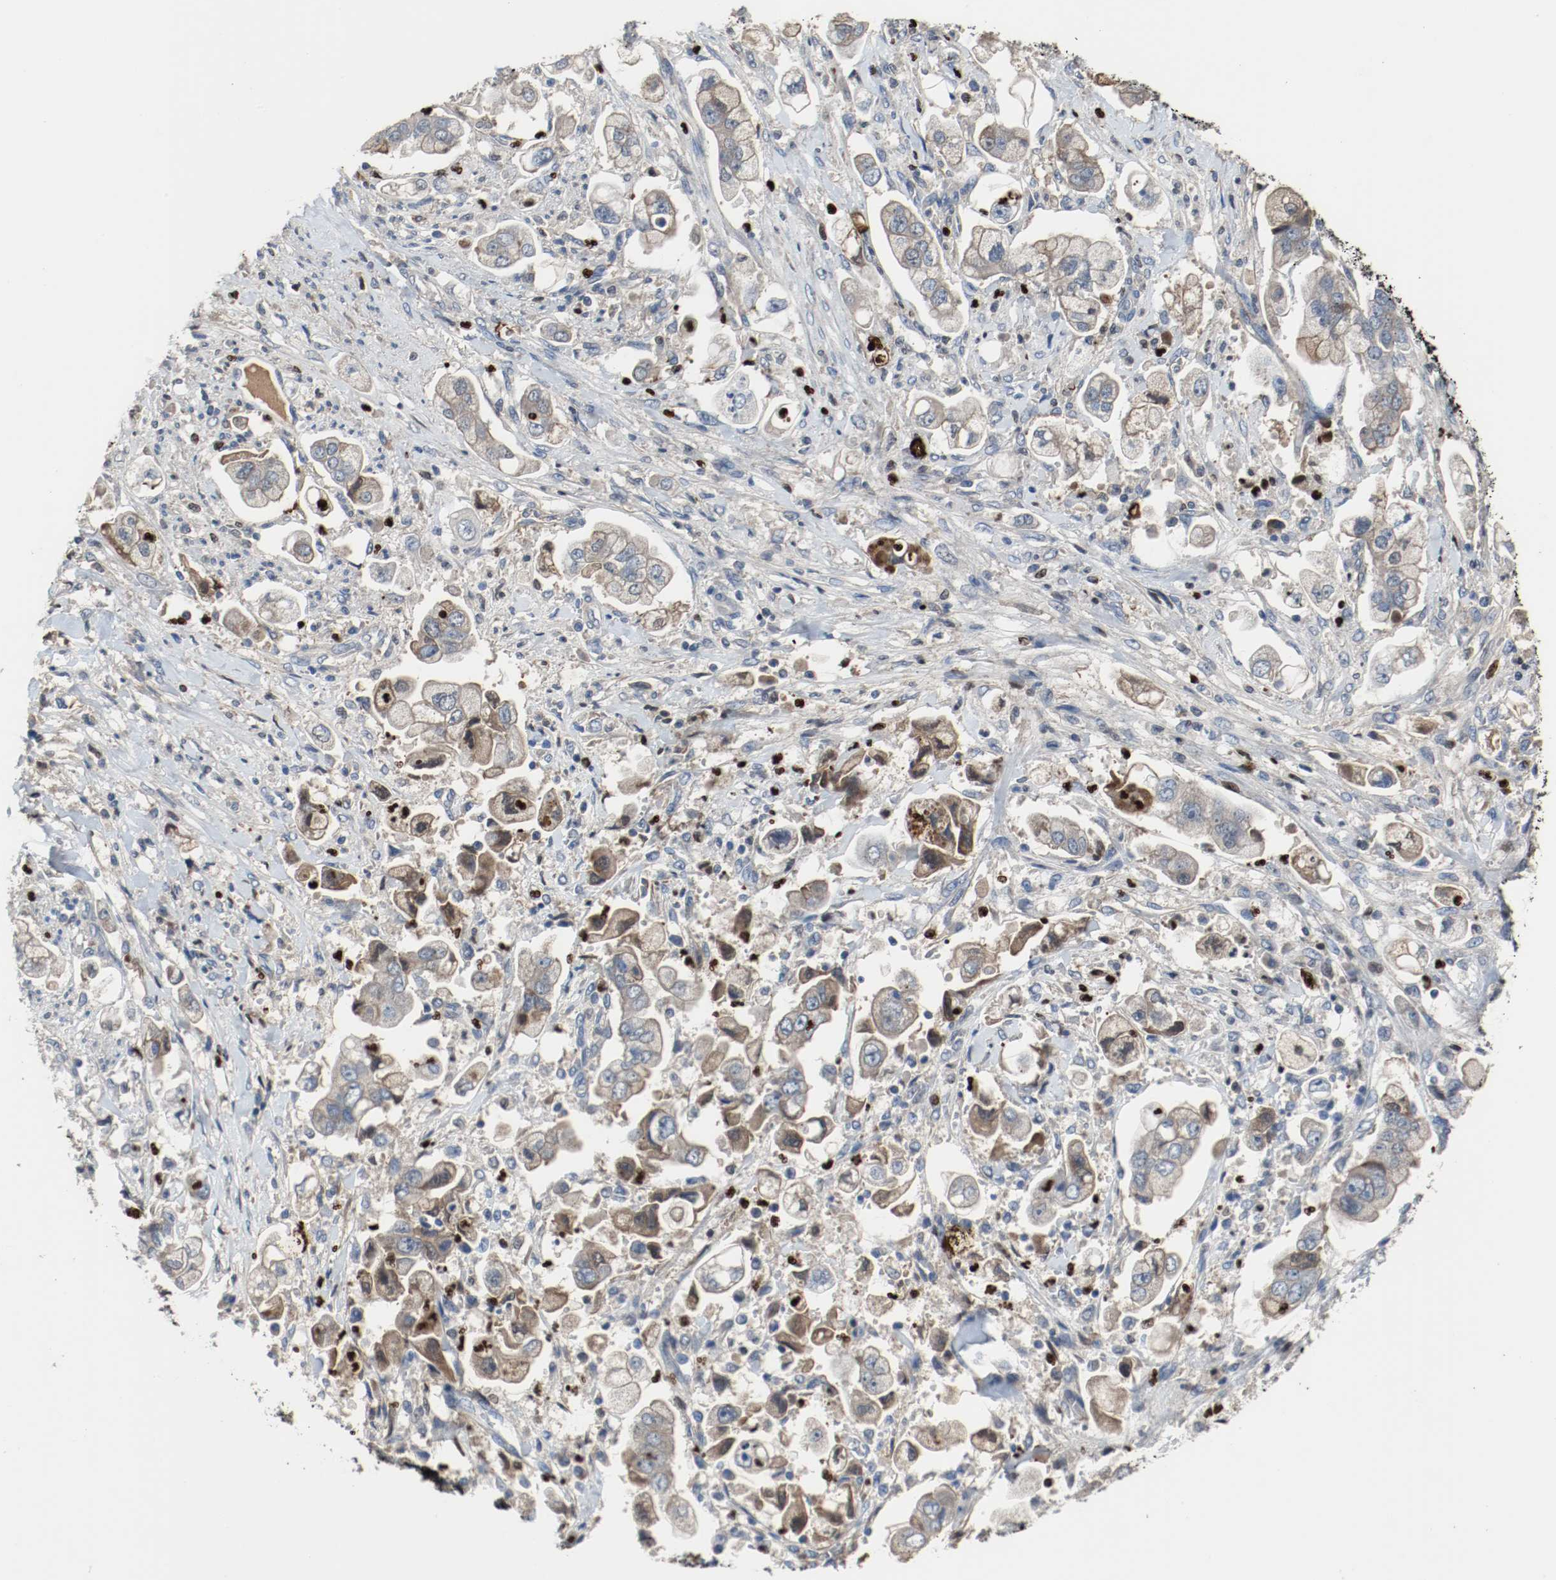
{"staining": {"intensity": "negative", "quantity": "none", "location": "none"}, "tissue": "stomach cancer", "cell_type": "Tumor cells", "image_type": "cancer", "snomed": [{"axis": "morphology", "description": "Adenocarcinoma, NOS"}, {"axis": "topography", "description": "Stomach"}], "caption": "DAB immunohistochemical staining of human stomach cancer (adenocarcinoma) shows no significant positivity in tumor cells.", "gene": "BLK", "patient": {"sex": "male", "age": 62}}